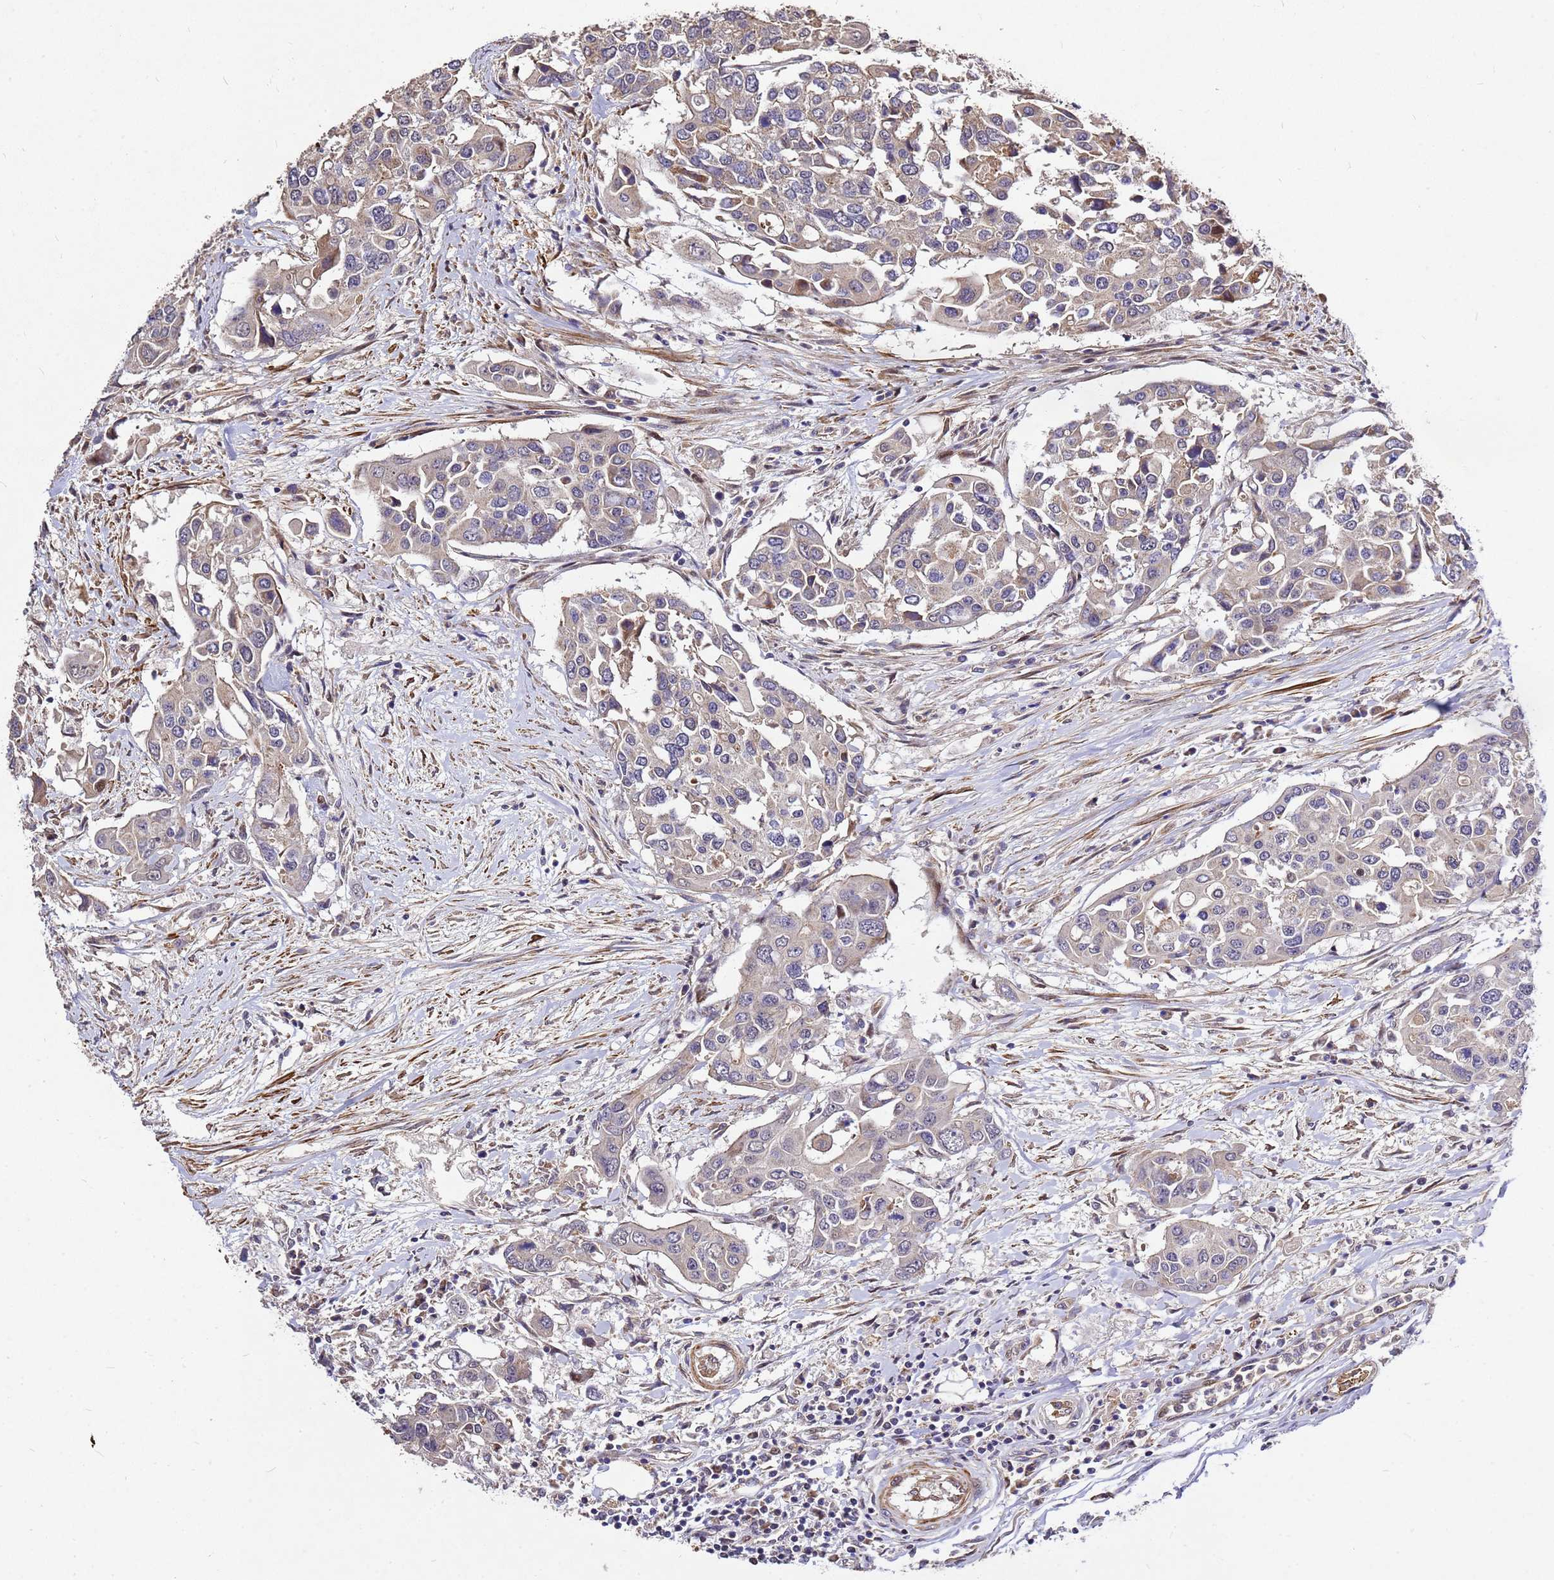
{"staining": {"intensity": "weak", "quantity": "<25%", "location": "cytoplasmic/membranous"}, "tissue": "colorectal cancer", "cell_type": "Tumor cells", "image_type": "cancer", "snomed": [{"axis": "morphology", "description": "Adenocarcinoma, NOS"}, {"axis": "topography", "description": "Colon"}], "caption": "Colorectal cancer (adenocarcinoma) was stained to show a protein in brown. There is no significant staining in tumor cells. (DAB (3,3'-diaminobenzidine) IHC with hematoxylin counter stain).", "gene": "RSPRY1", "patient": {"sex": "male", "age": 77}}